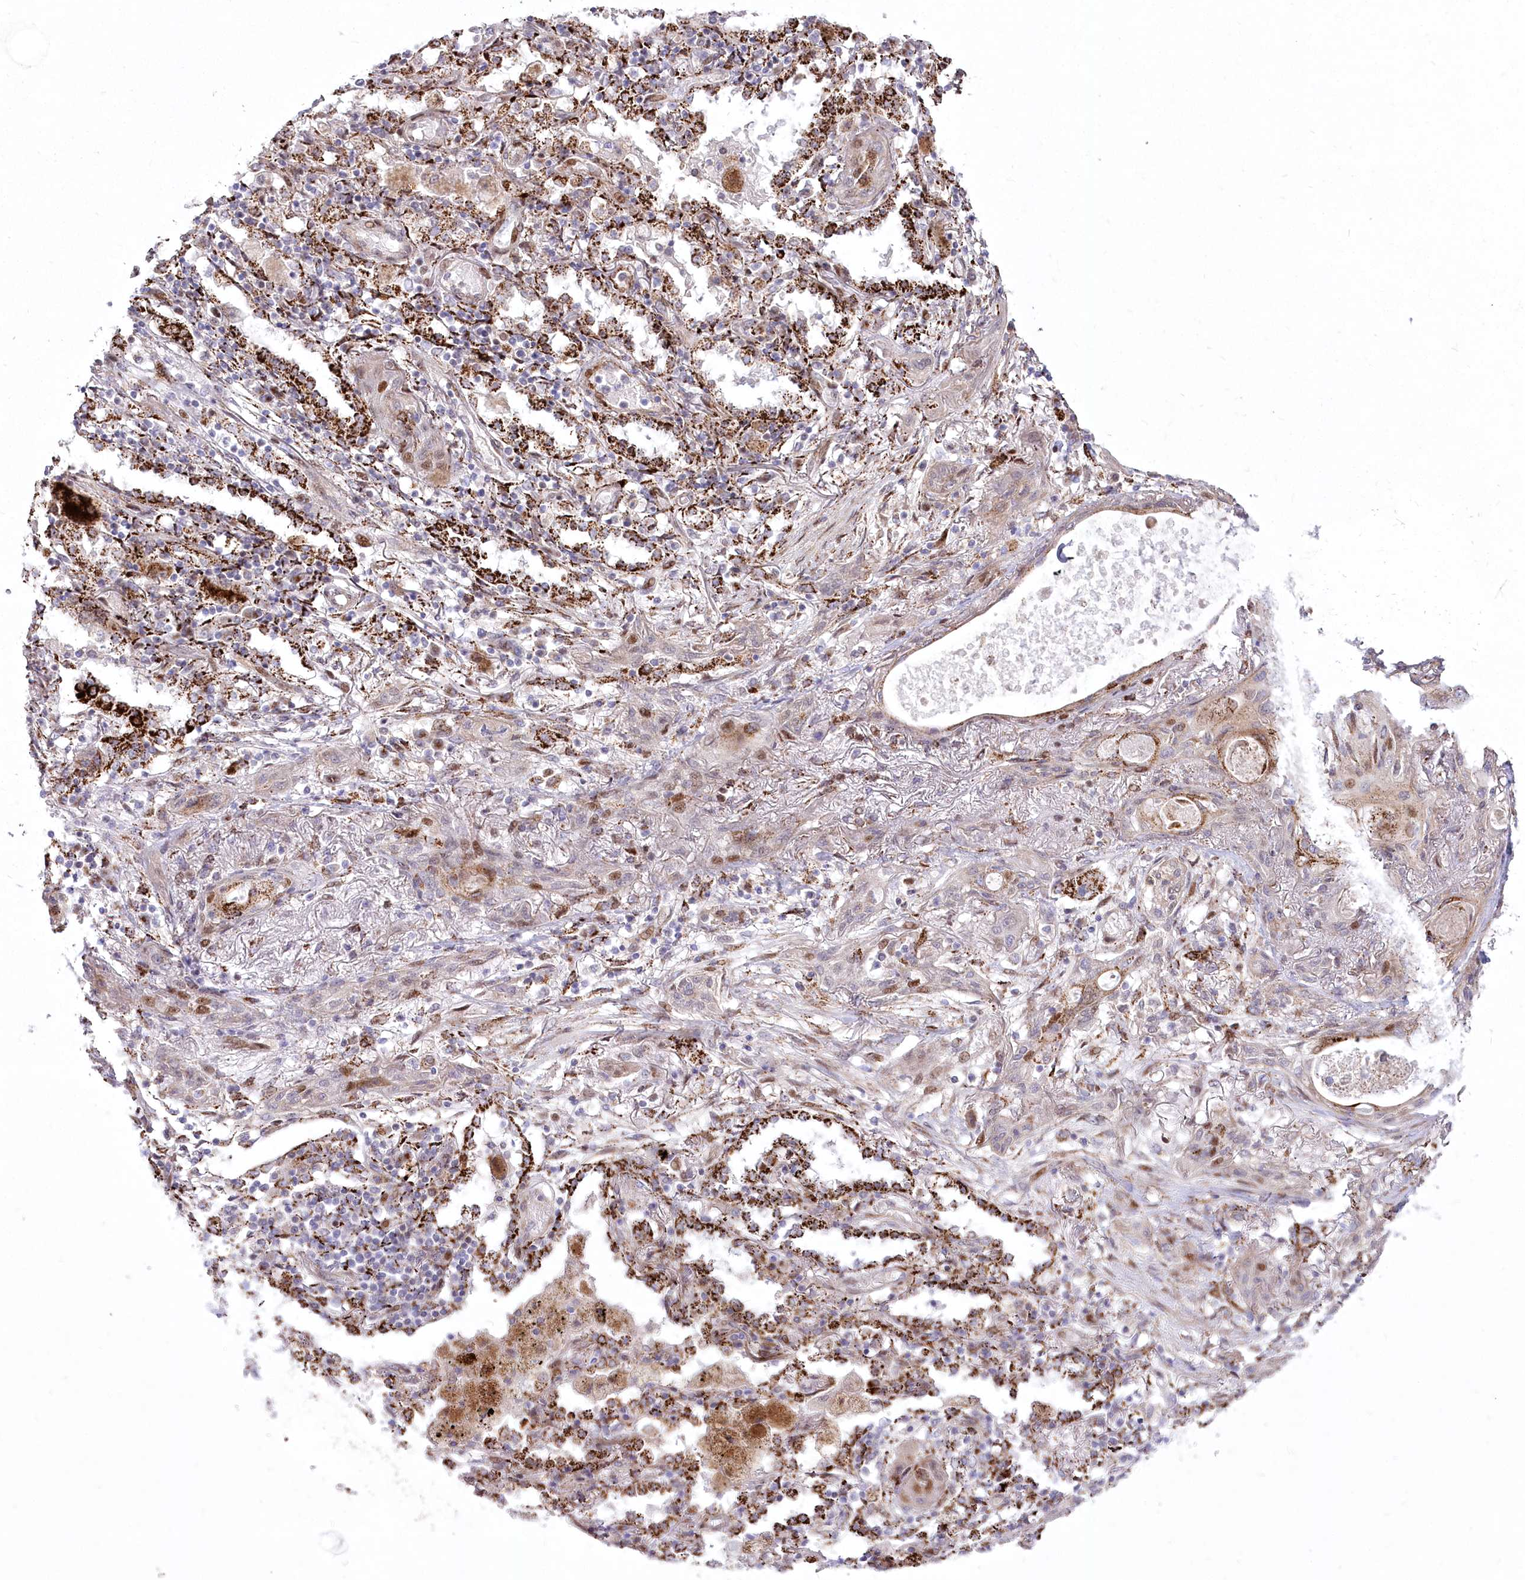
{"staining": {"intensity": "moderate", "quantity": "<25%", "location": "cytoplasmic/membranous,nuclear"}, "tissue": "lung cancer", "cell_type": "Tumor cells", "image_type": "cancer", "snomed": [{"axis": "morphology", "description": "Squamous cell carcinoma, NOS"}, {"axis": "topography", "description": "Lung"}], "caption": "Tumor cells exhibit low levels of moderate cytoplasmic/membranous and nuclear expression in approximately <25% of cells in lung cancer.", "gene": "CEP164", "patient": {"sex": "female", "age": 47}}